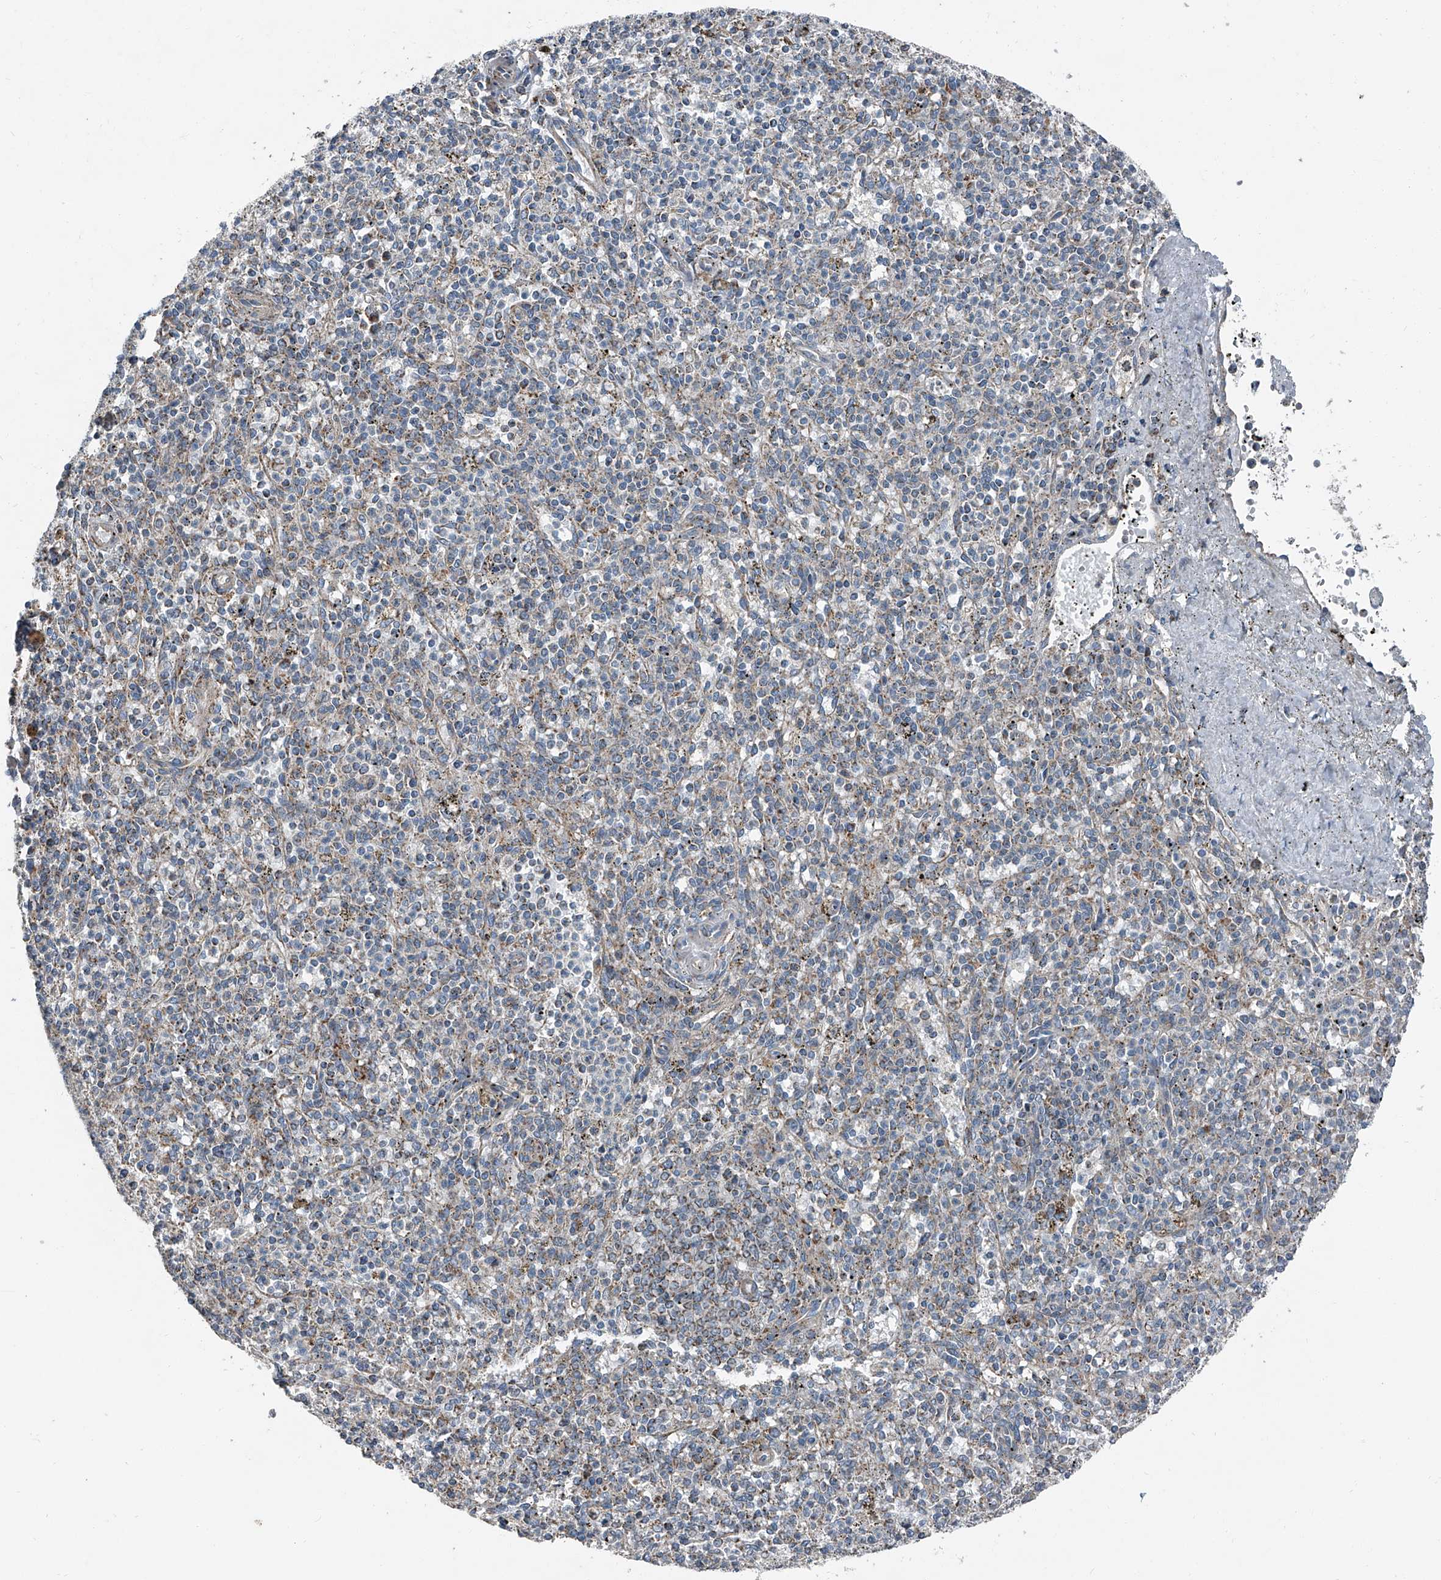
{"staining": {"intensity": "weak", "quantity": "25%-75%", "location": "cytoplasmic/membranous"}, "tissue": "spleen", "cell_type": "Cells in red pulp", "image_type": "normal", "snomed": [{"axis": "morphology", "description": "Normal tissue, NOS"}, {"axis": "topography", "description": "Spleen"}], "caption": "Immunohistochemical staining of benign spleen exhibits 25%-75% levels of weak cytoplasmic/membranous protein expression in about 25%-75% of cells in red pulp. The protein is shown in brown color, while the nuclei are stained blue.", "gene": "CHRNA7", "patient": {"sex": "male", "age": 72}}